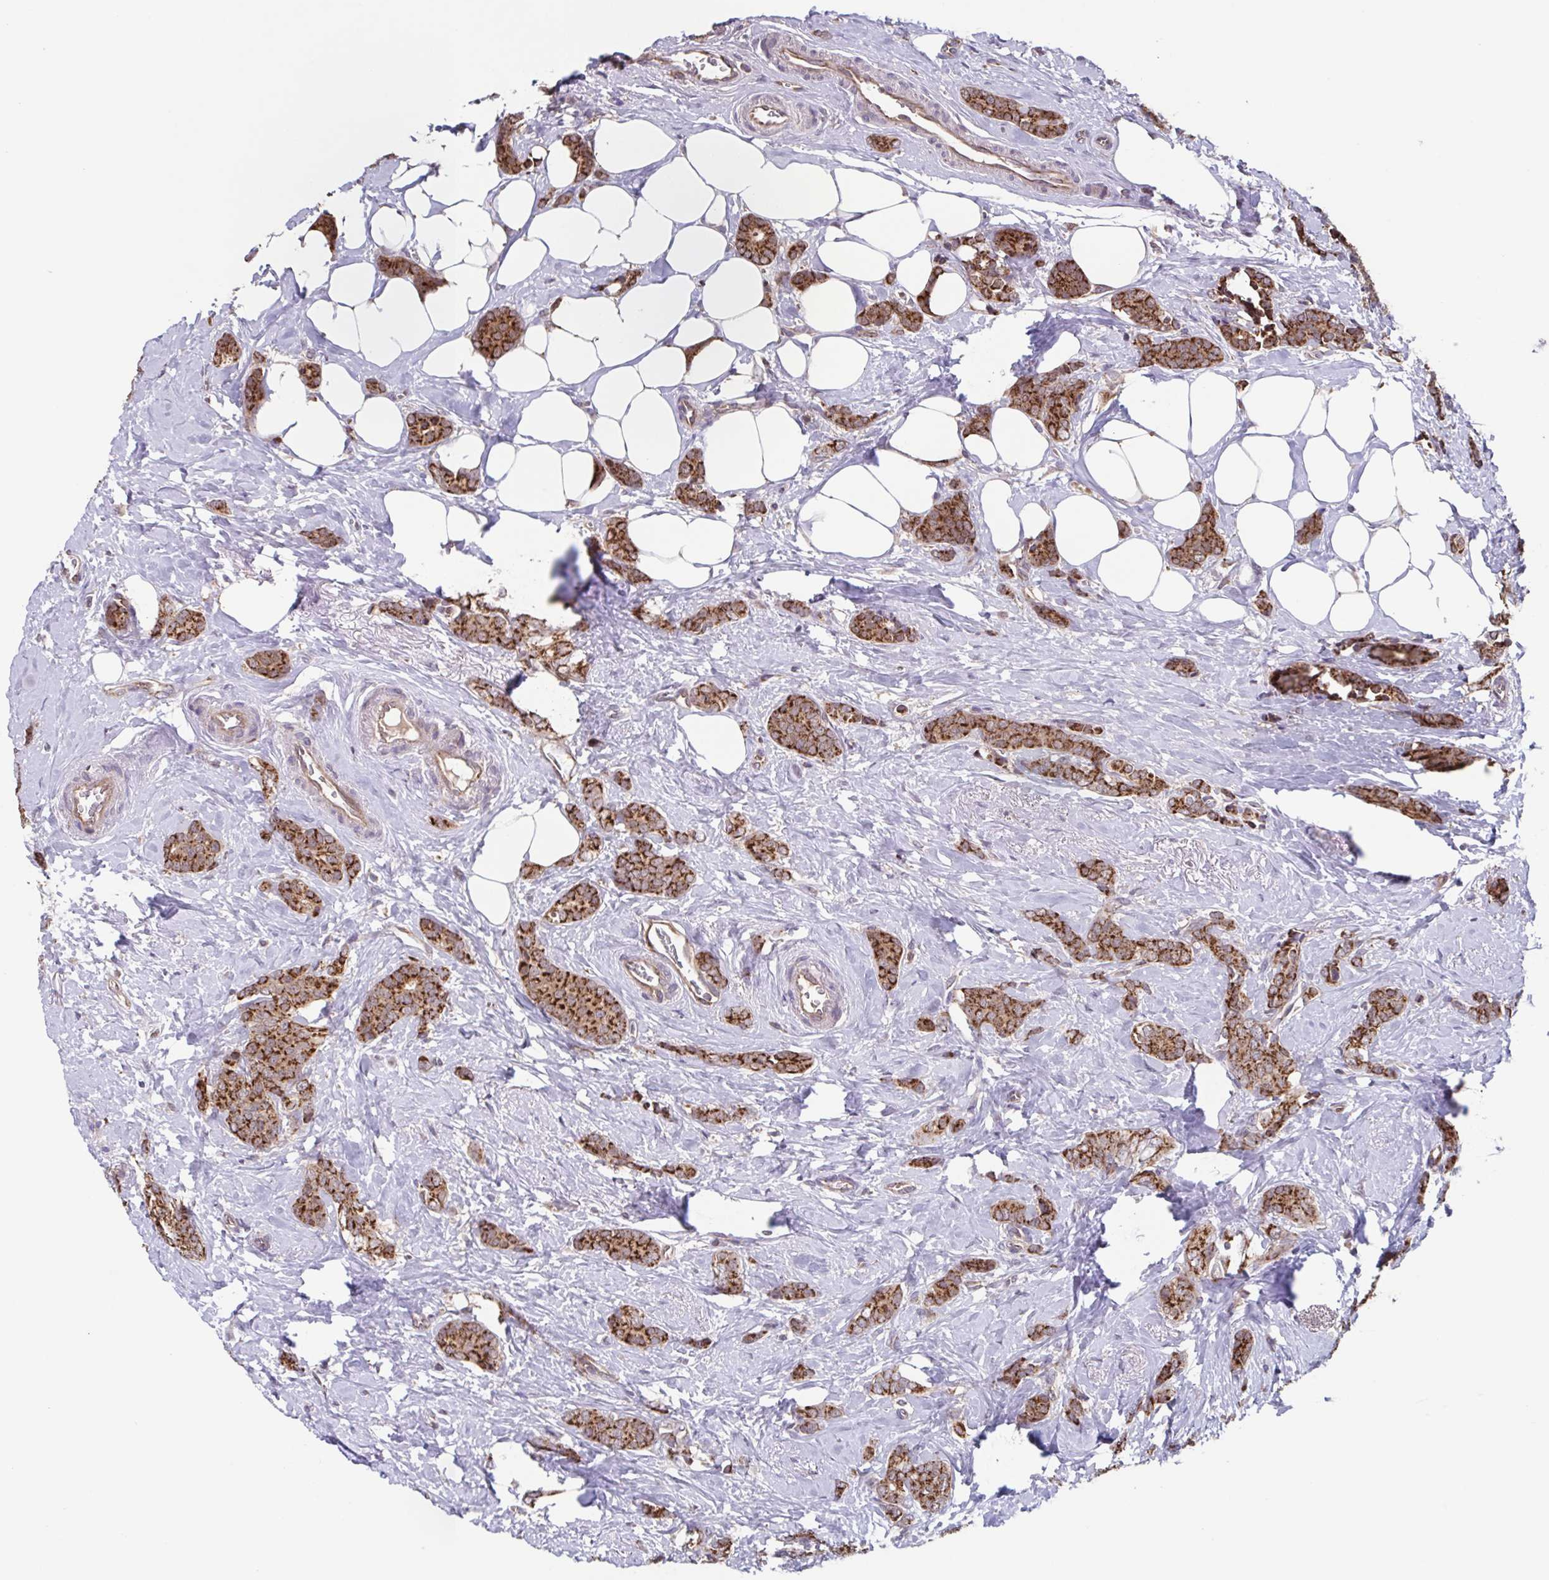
{"staining": {"intensity": "strong", "quantity": ">75%", "location": "cytoplasmic/membranous"}, "tissue": "breast cancer", "cell_type": "Tumor cells", "image_type": "cancer", "snomed": [{"axis": "morphology", "description": "Normal tissue, NOS"}, {"axis": "morphology", "description": "Duct carcinoma"}, {"axis": "topography", "description": "Breast"}], "caption": "Immunohistochemical staining of human invasive ductal carcinoma (breast) exhibits strong cytoplasmic/membranous protein staining in about >75% of tumor cells.", "gene": "TTC19", "patient": {"sex": "female", "age": 77}}